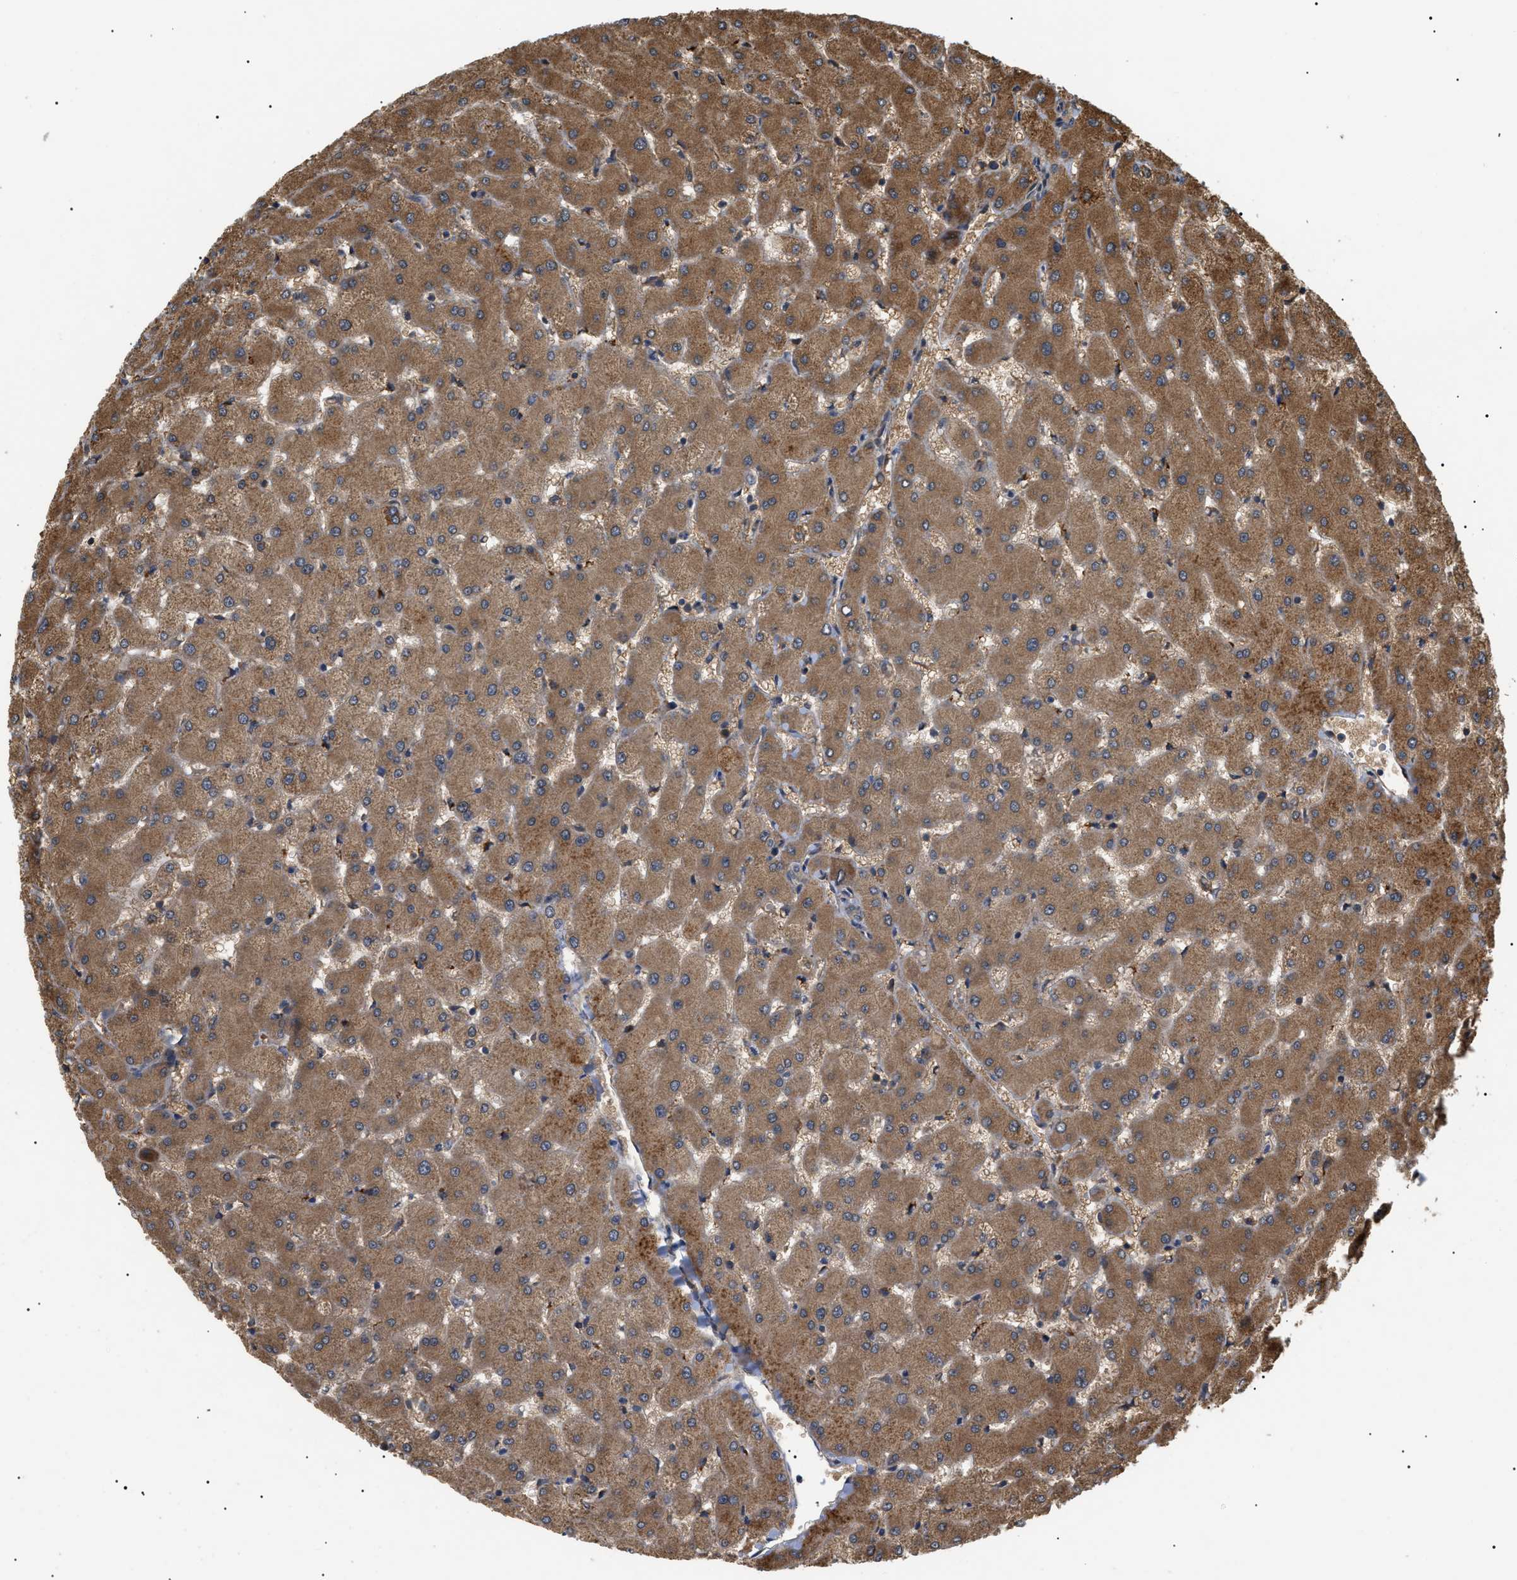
{"staining": {"intensity": "weak", "quantity": ">75%", "location": "cytoplasmic/membranous"}, "tissue": "liver", "cell_type": "Cholangiocytes", "image_type": "normal", "snomed": [{"axis": "morphology", "description": "Normal tissue, NOS"}, {"axis": "topography", "description": "Liver"}], "caption": "A high-resolution photomicrograph shows IHC staining of benign liver, which reveals weak cytoplasmic/membranous expression in approximately >75% of cholangiocytes.", "gene": "ASTL", "patient": {"sex": "female", "age": 63}}